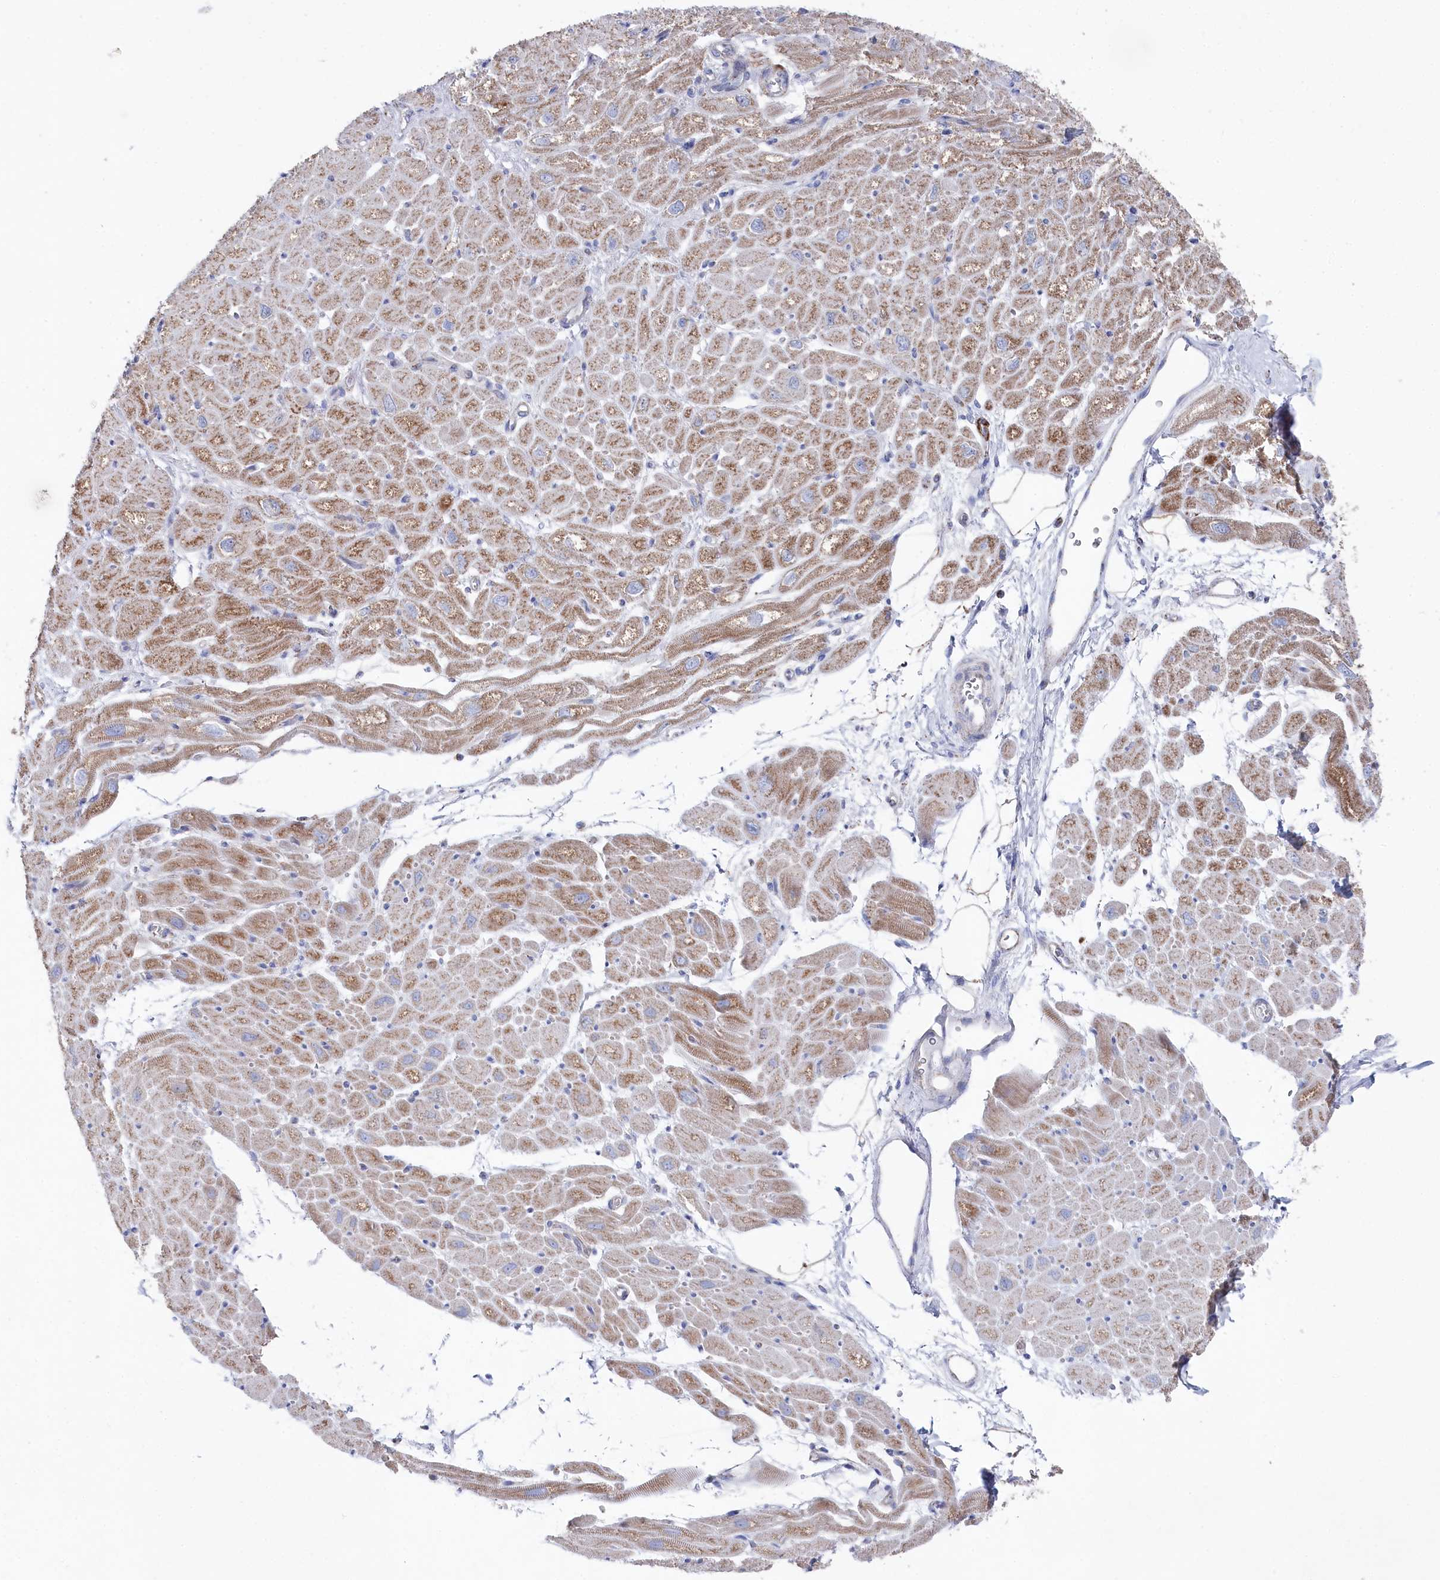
{"staining": {"intensity": "moderate", "quantity": "25%-75%", "location": "cytoplasmic/membranous"}, "tissue": "heart muscle", "cell_type": "Cardiomyocytes", "image_type": "normal", "snomed": [{"axis": "morphology", "description": "Normal tissue, NOS"}, {"axis": "topography", "description": "Heart"}], "caption": "IHC of normal human heart muscle demonstrates medium levels of moderate cytoplasmic/membranous staining in approximately 25%-75% of cardiomyocytes.", "gene": "GLS2", "patient": {"sex": "male", "age": 50}}